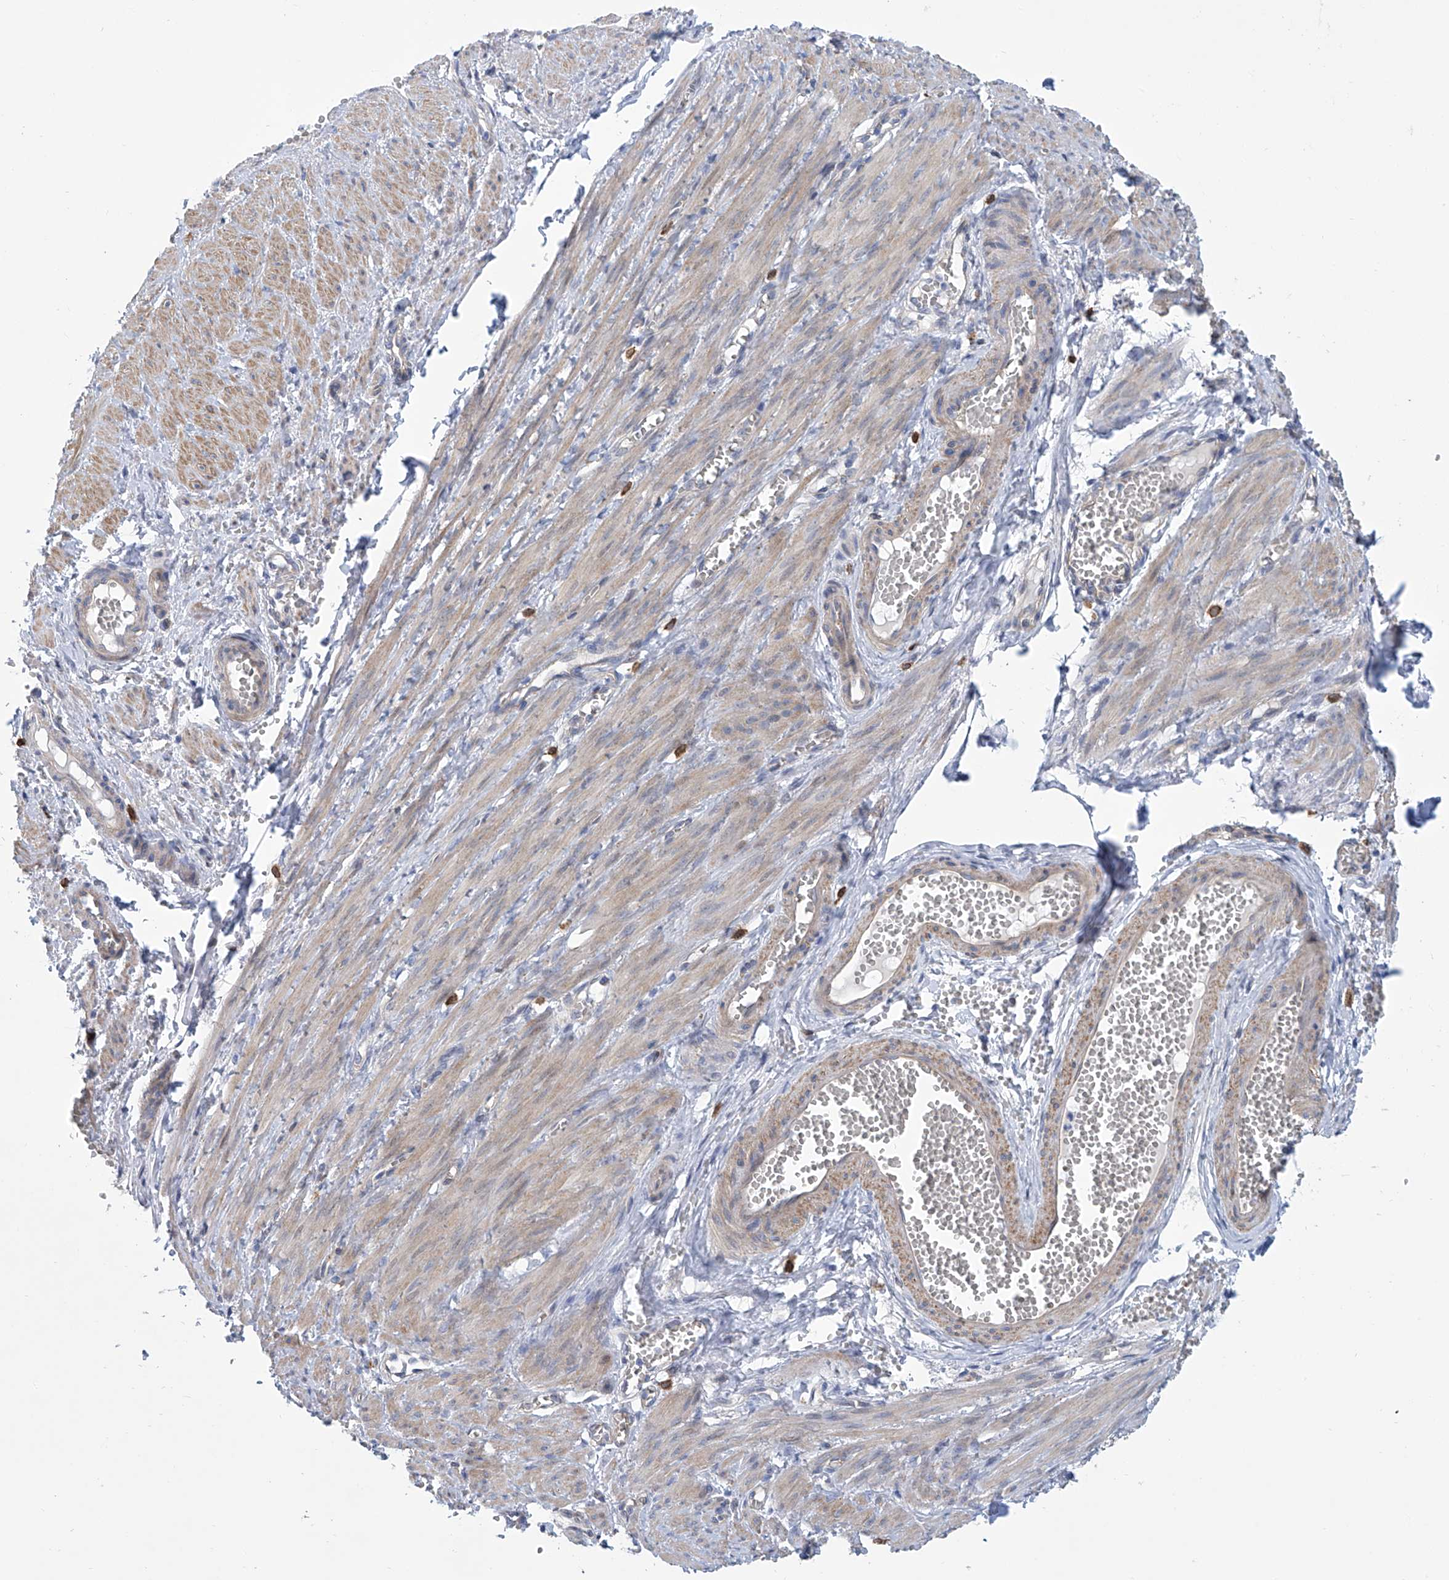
{"staining": {"intensity": "negative", "quantity": "none", "location": "none"}, "tissue": "adipose tissue", "cell_type": "Adipocytes", "image_type": "normal", "snomed": [{"axis": "morphology", "description": "Normal tissue, NOS"}, {"axis": "topography", "description": "Smooth muscle"}, {"axis": "topography", "description": "Peripheral nerve tissue"}], "caption": "This image is of normal adipose tissue stained with immunohistochemistry to label a protein in brown with the nuclei are counter-stained blue. There is no positivity in adipocytes.", "gene": "TNN", "patient": {"sex": "female", "age": 39}}